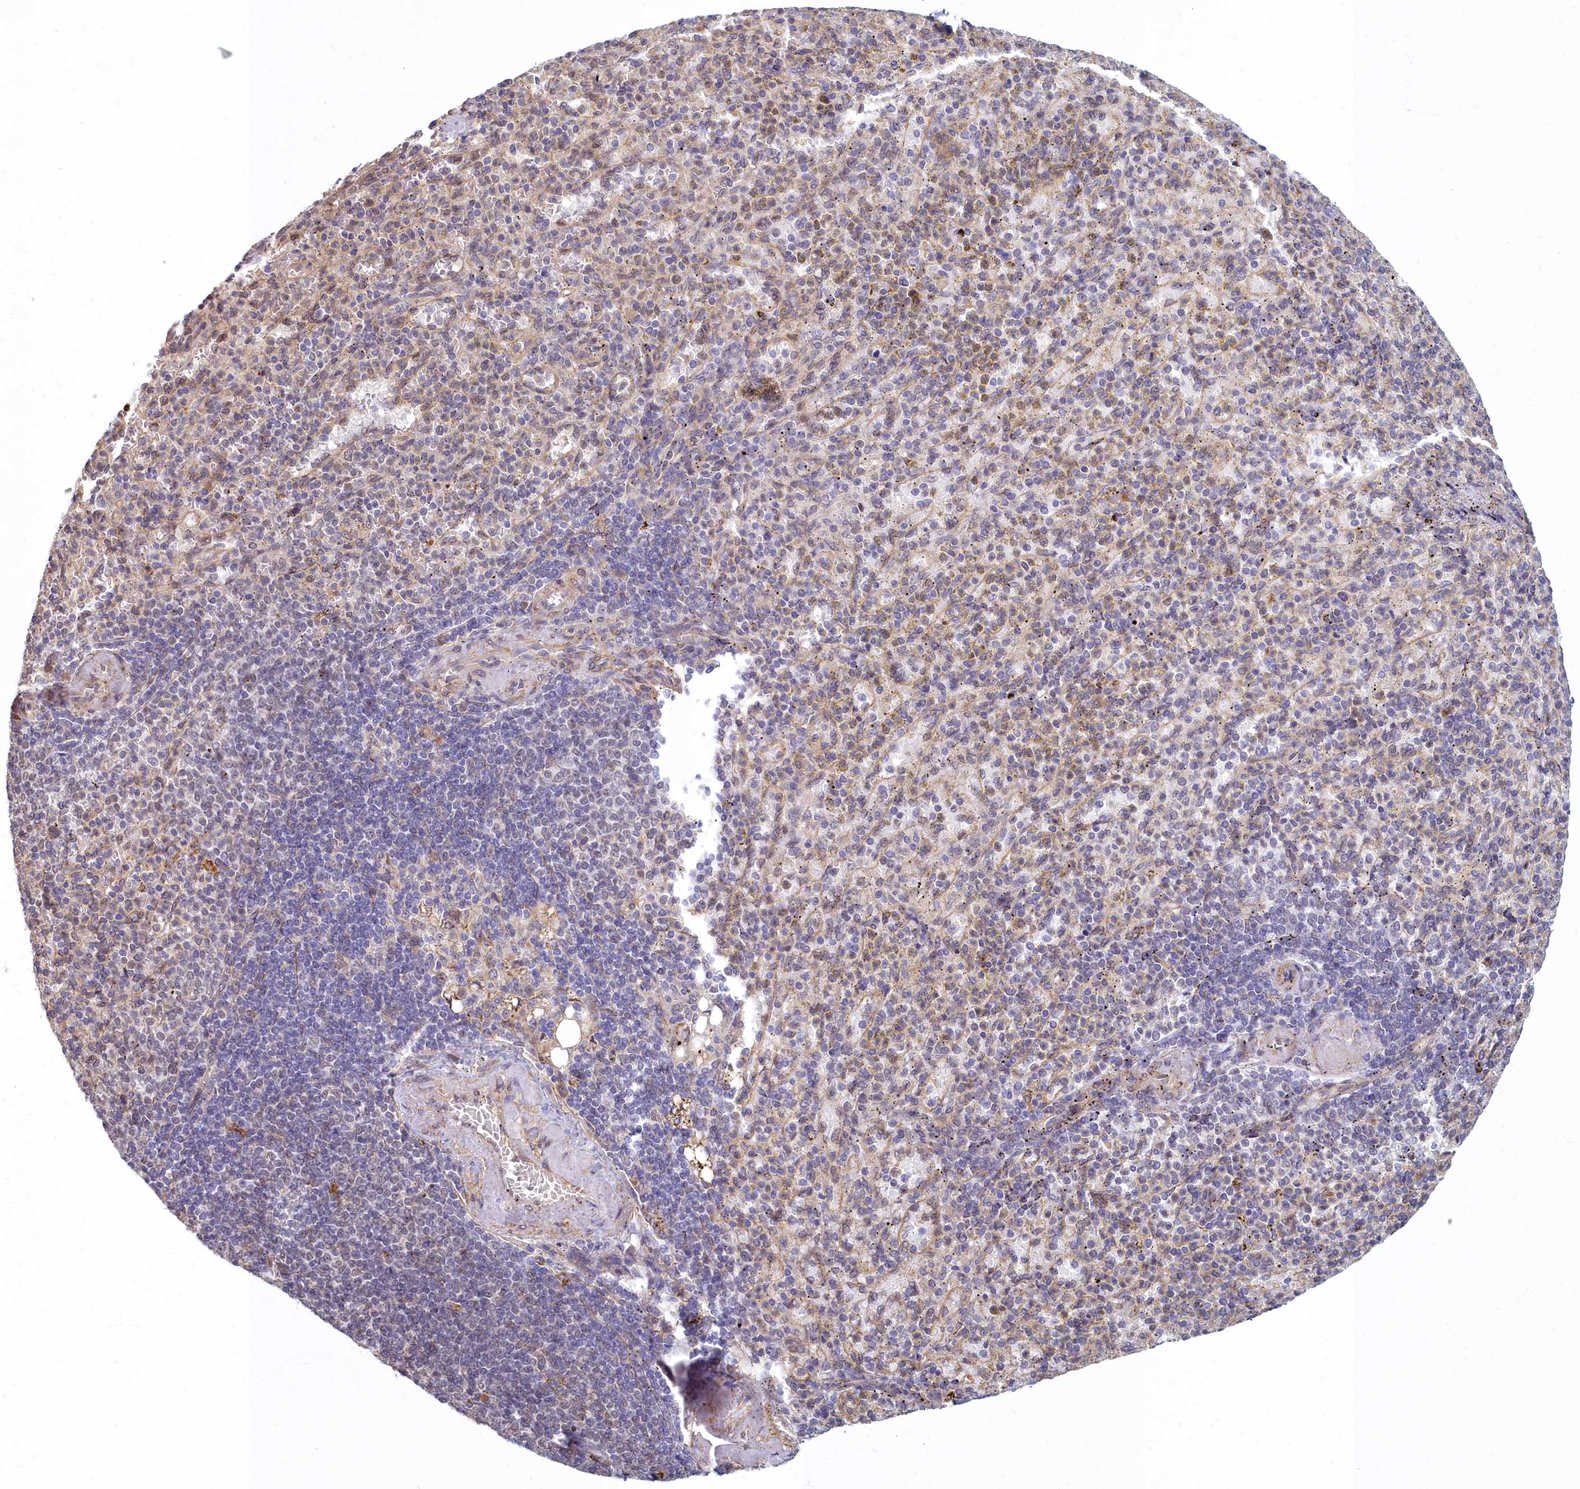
{"staining": {"intensity": "negative", "quantity": "none", "location": "none"}, "tissue": "spleen", "cell_type": "Cells in red pulp", "image_type": "normal", "snomed": [{"axis": "morphology", "description": "Normal tissue, NOS"}, {"axis": "topography", "description": "Spleen"}], "caption": "This is an immunohistochemistry image of normal spleen. There is no staining in cells in red pulp.", "gene": "MAK16", "patient": {"sex": "female", "age": 74}}